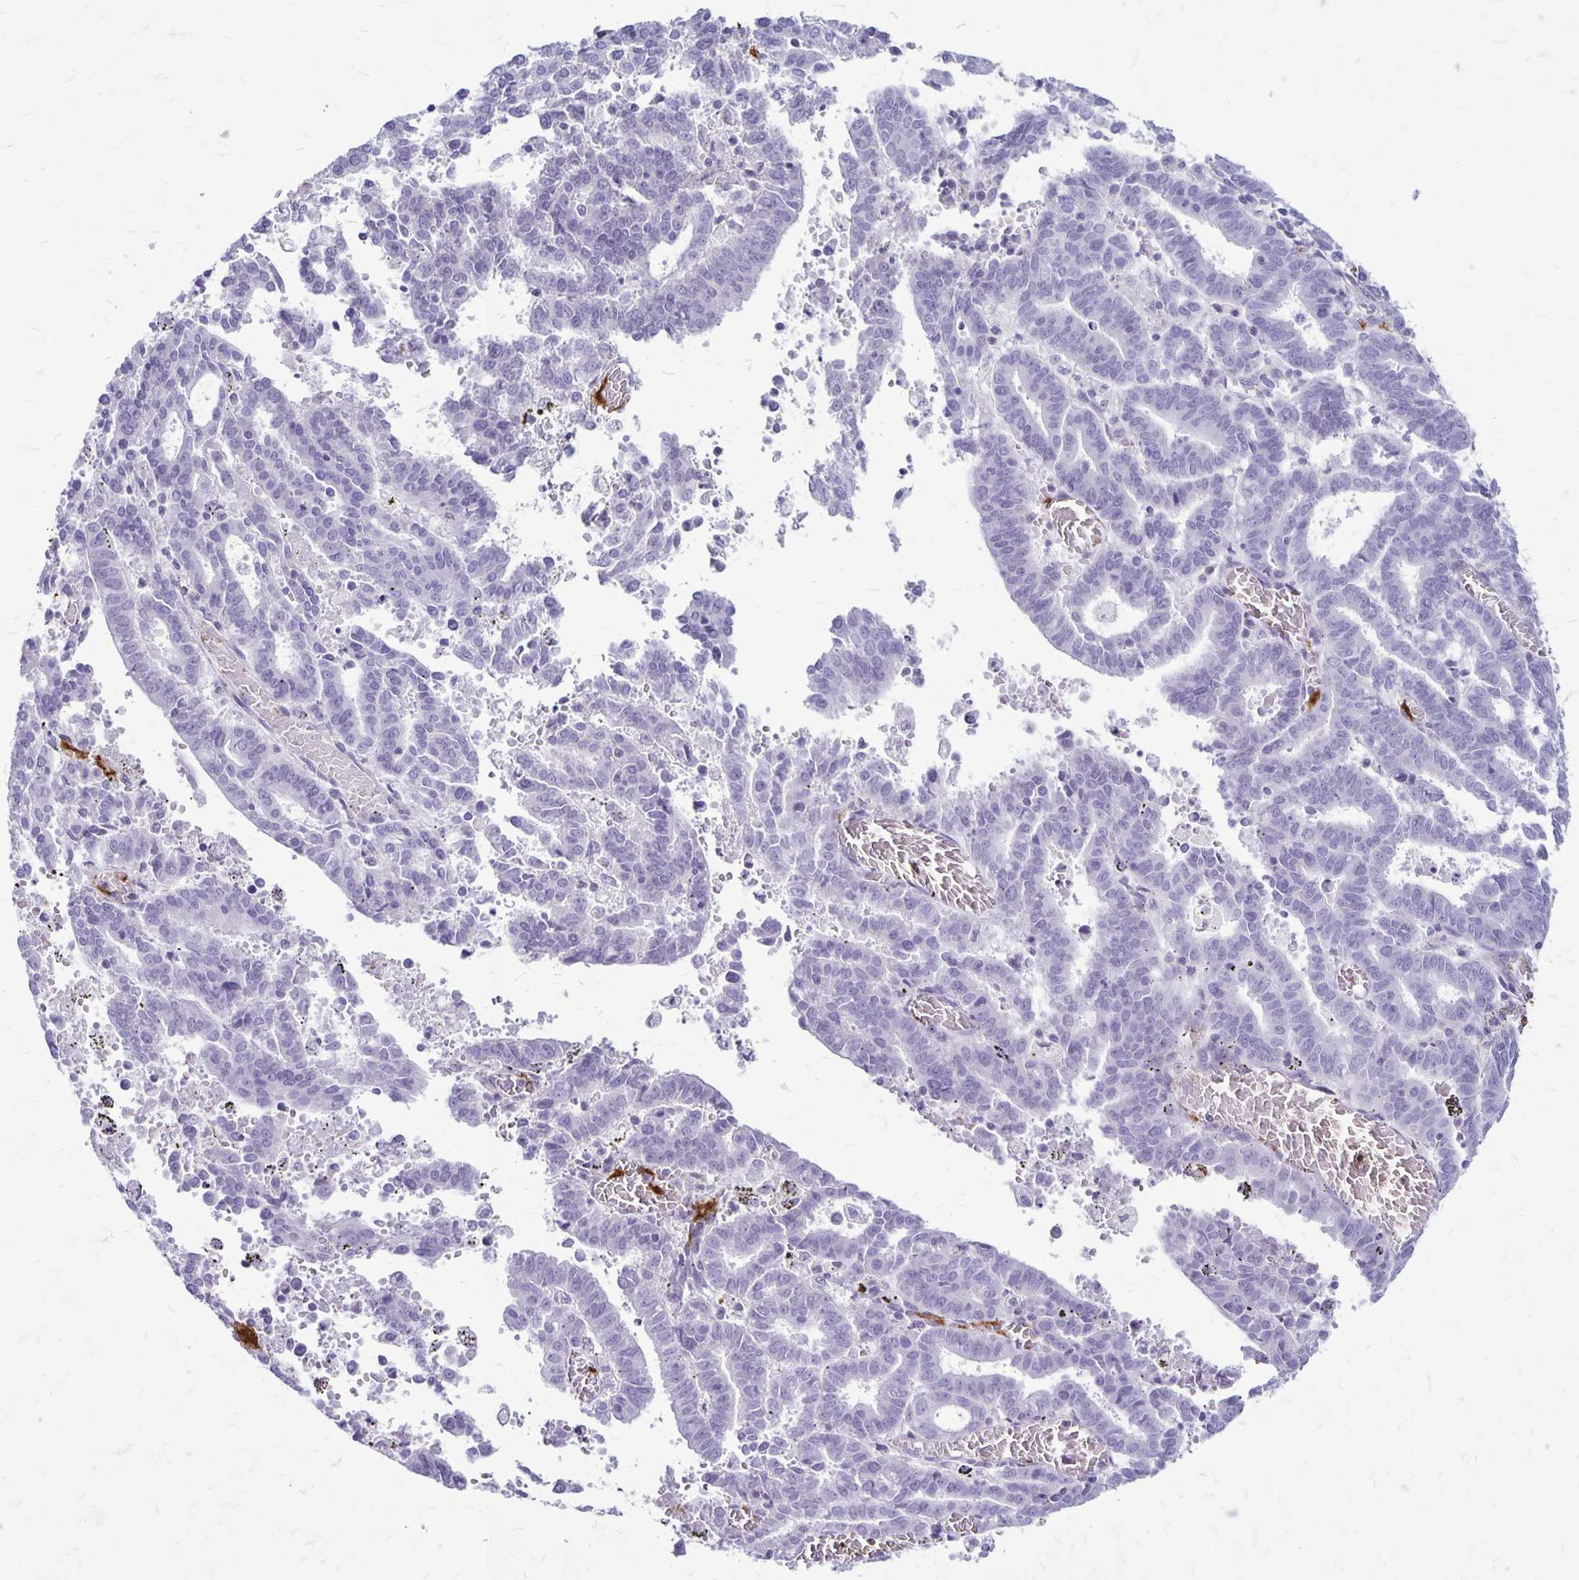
{"staining": {"intensity": "negative", "quantity": "none", "location": "none"}, "tissue": "endometrial cancer", "cell_type": "Tumor cells", "image_type": "cancer", "snomed": [{"axis": "morphology", "description": "Adenocarcinoma, NOS"}, {"axis": "topography", "description": "Uterus"}], "caption": "This is an IHC image of human adenocarcinoma (endometrial). There is no expression in tumor cells.", "gene": "GP9", "patient": {"sex": "female", "age": 83}}